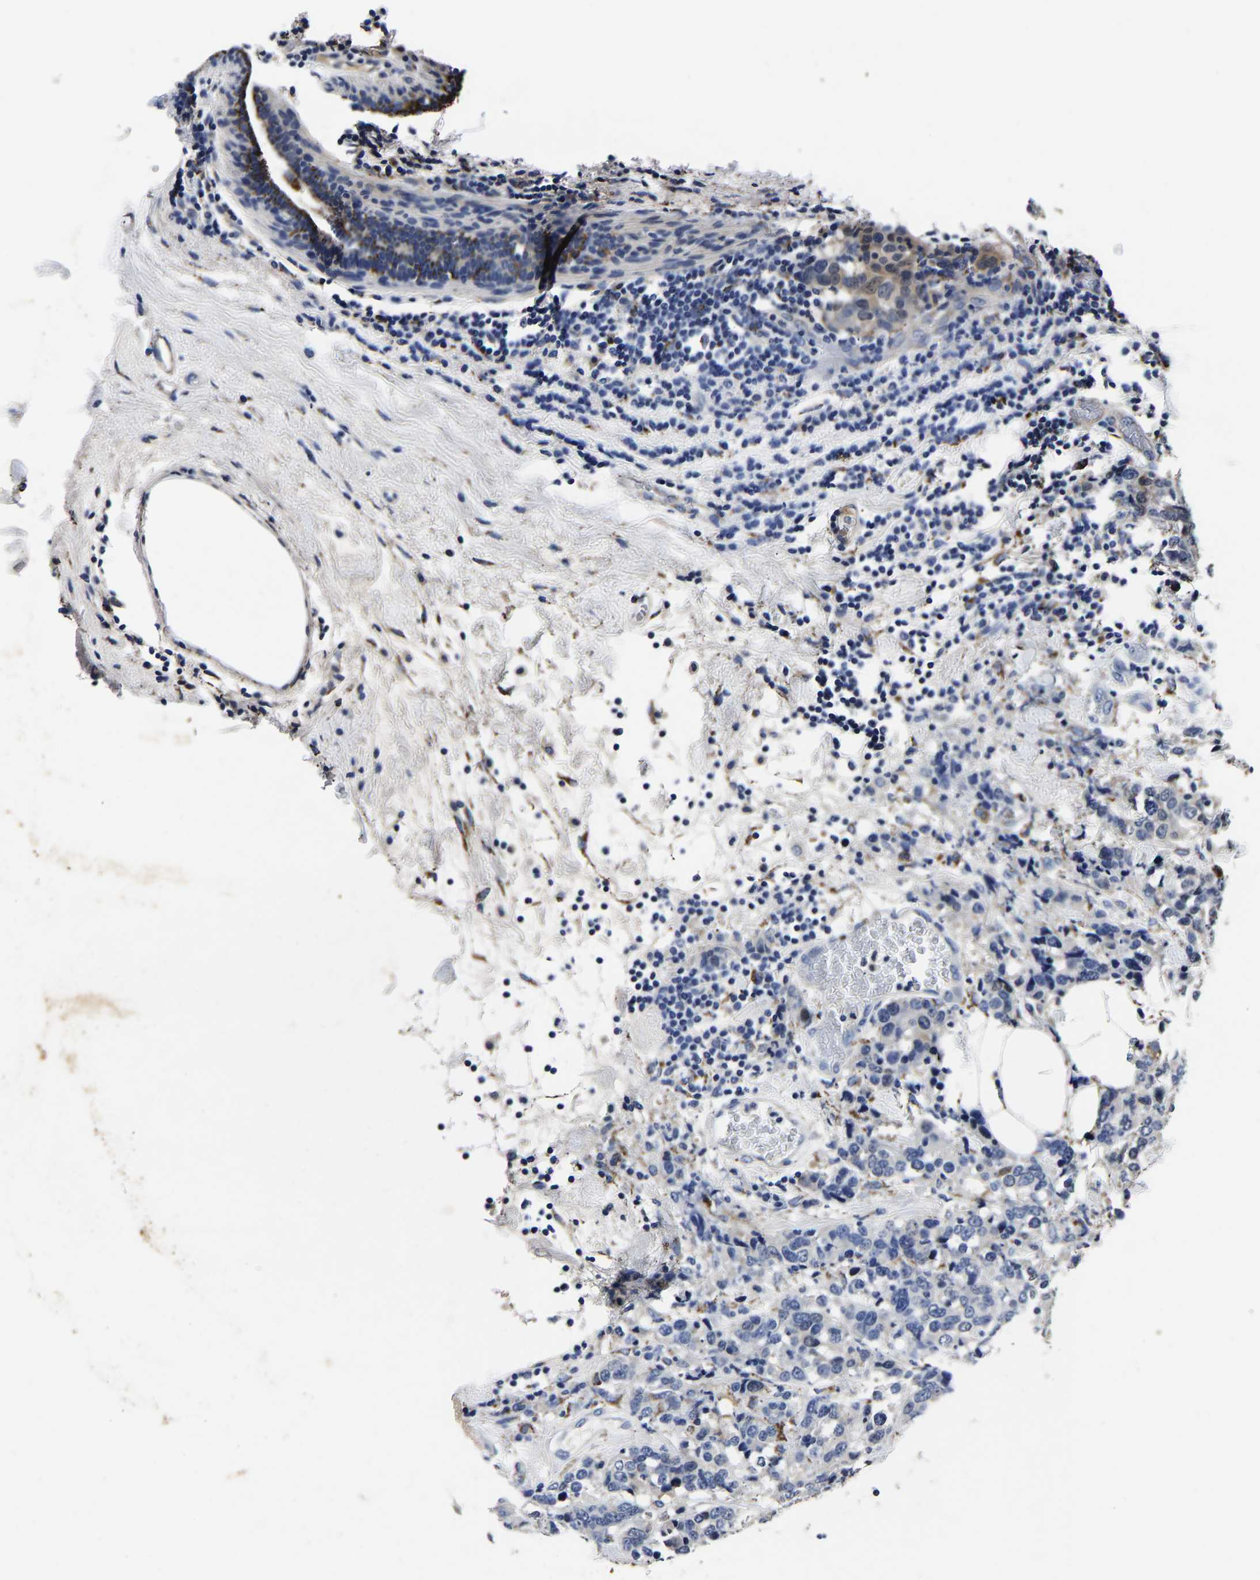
{"staining": {"intensity": "negative", "quantity": "none", "location": "none"}, "tissue": "breast cancer", "cell_type": "Tumor cells", "image_type": "cancer", "snomed": [{"axis": "morphology", "description": "Lobular carcinoma"}, {"axis": "topography", "description": "Breast"}], "caption": "Immunohistochemical staining of breast cancer demonstrates no significant positivity in tumor cells. Nuclei are stained in blue.", "gene": "PSPH", "patient": {"sex": "female", "age": 59}}